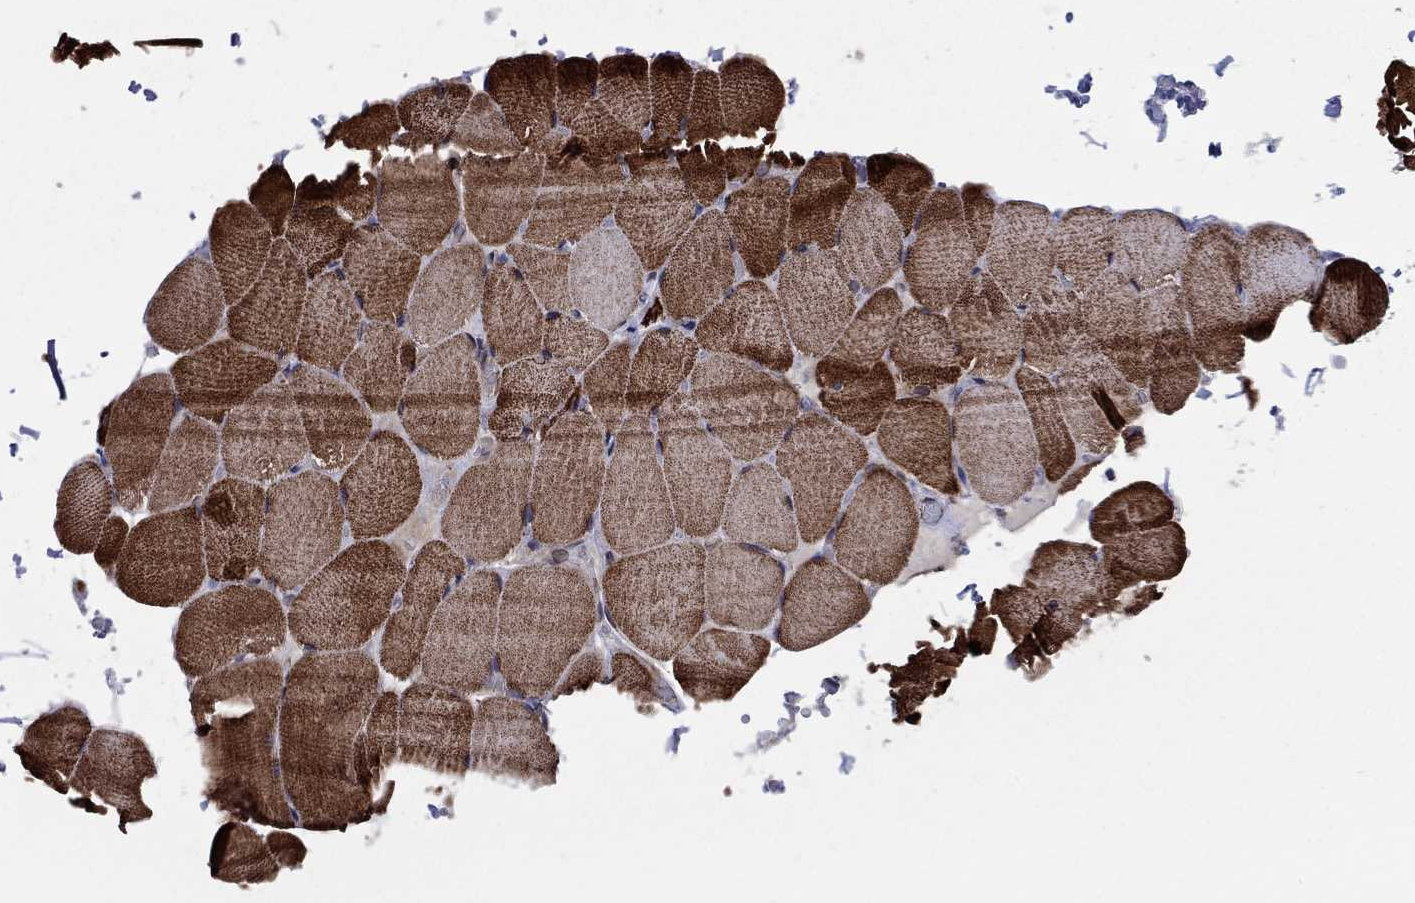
{"staining": {"intensity": "strong", "quantity": ">75%", "location": "cytoplasmic/membranous"}, "tissue": "skeletal muscle", "cell_type": "Myocytes", "image_type": "normal", "snomed": [{"axis": "morphology", "description": "Normal tissue, NOS"}, {"axis": "topography", "description": "Skeletal muscle"}], "caption": "High-power microscopy captured an immunohistochemistry photomicrograph of normal skeletal muscle, revealing strong cytoplasmic/membranous staining in about >75% of myocytes.", "gene": "EMC9", "patient": {"sex": "female", "age": 37}}